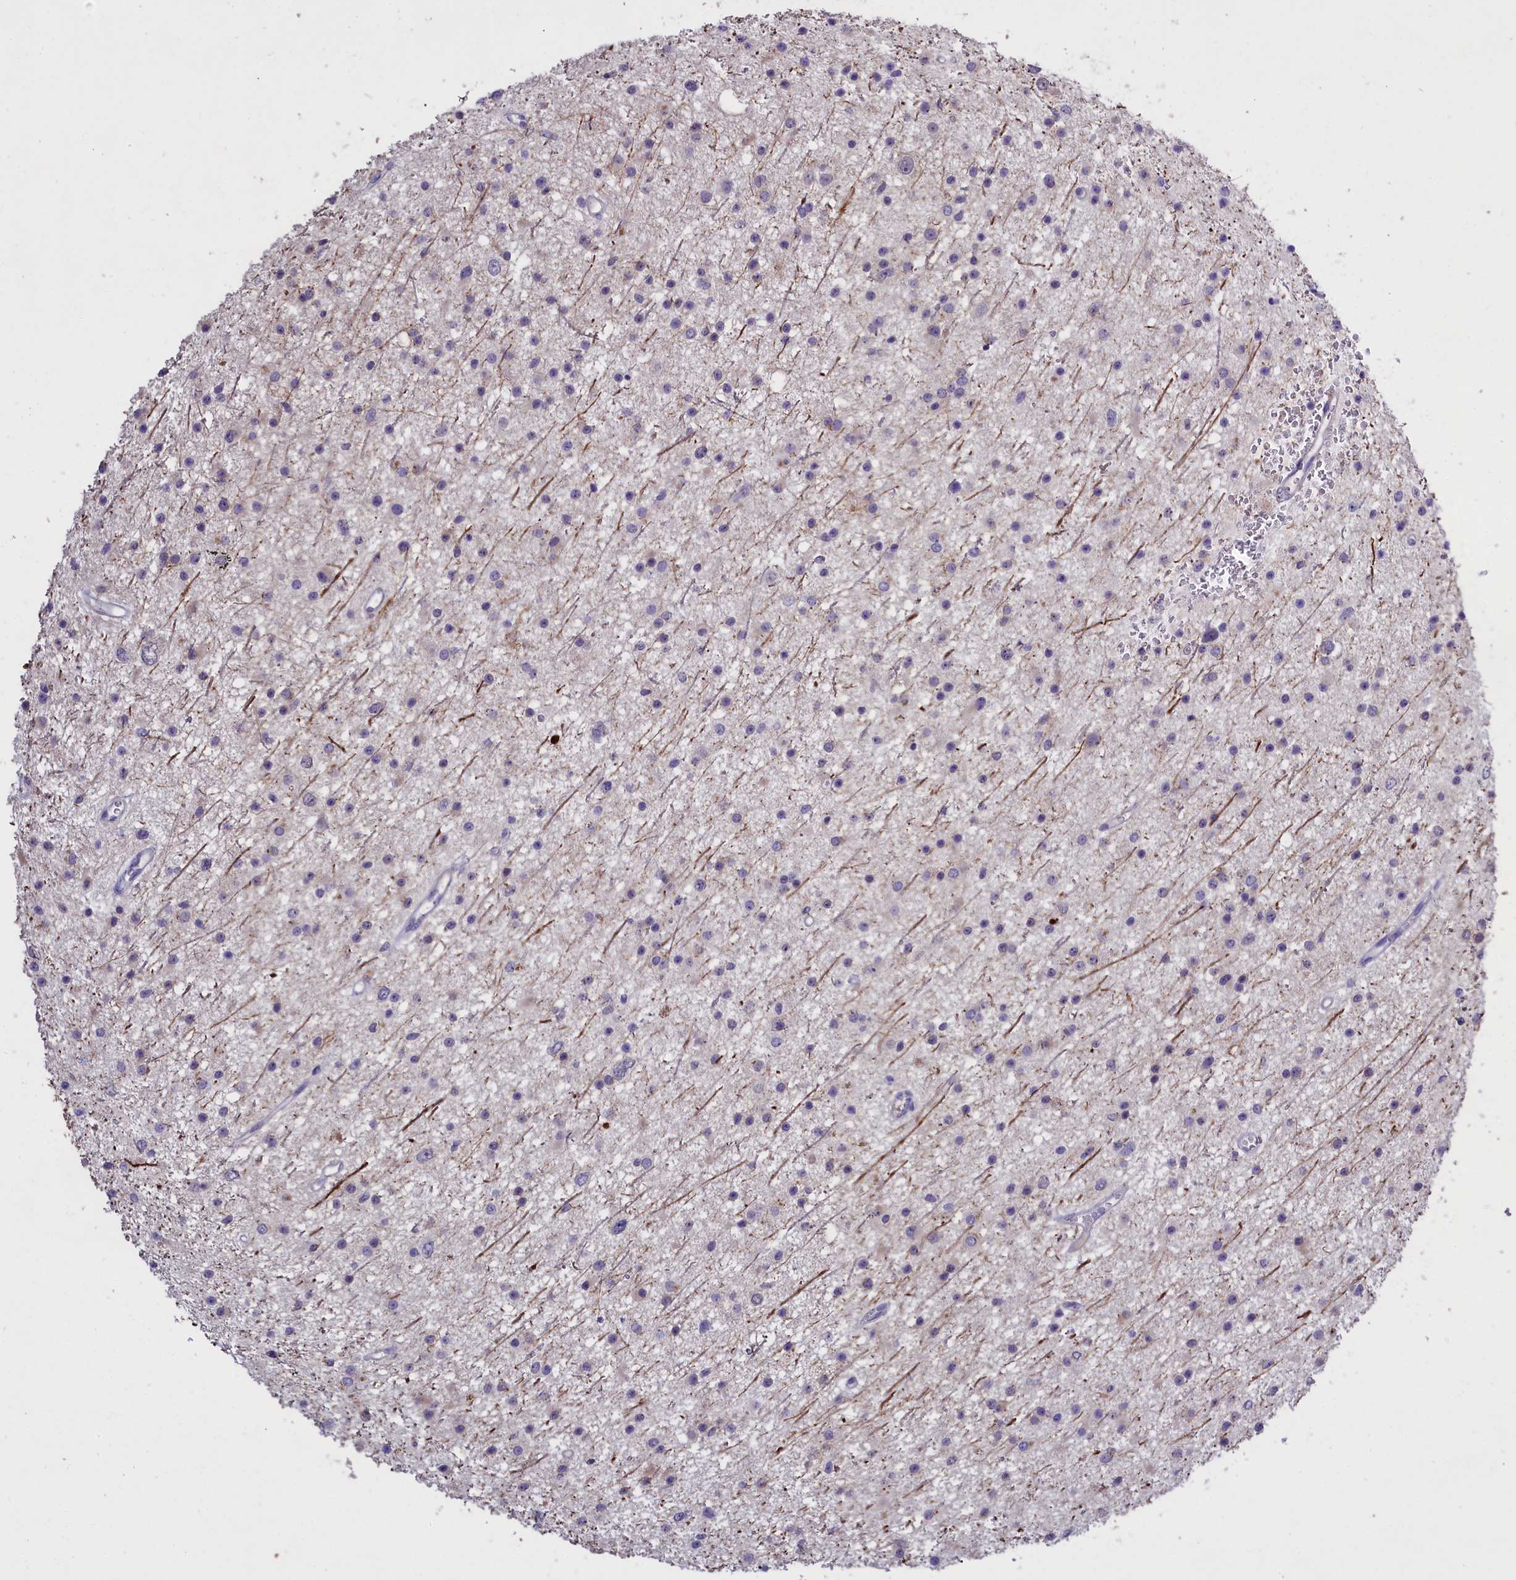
{"staining": {"intensity": "negative", "quantity": "none", "location": "none"}, "tissue": "glioma", "cell_type": "Tumor cells", "image_type": "cancer", "snomed": [{"axis": "morphology", "description": "Glioma, malignant, Low grade"}, {"axis": "topography", "description": "Cerebral cortex"}], "caption": "Immunohistochemical staining of malignant glioma (low-grade) reveals no significant positivity in tumor cells. (Stains: DAB IHC with hematoxylin counter stain, Microscopy: brightfield microscopy at high magnification).", "gene": "ENPP6", "patient": {"sex": "female", "age": 39}}